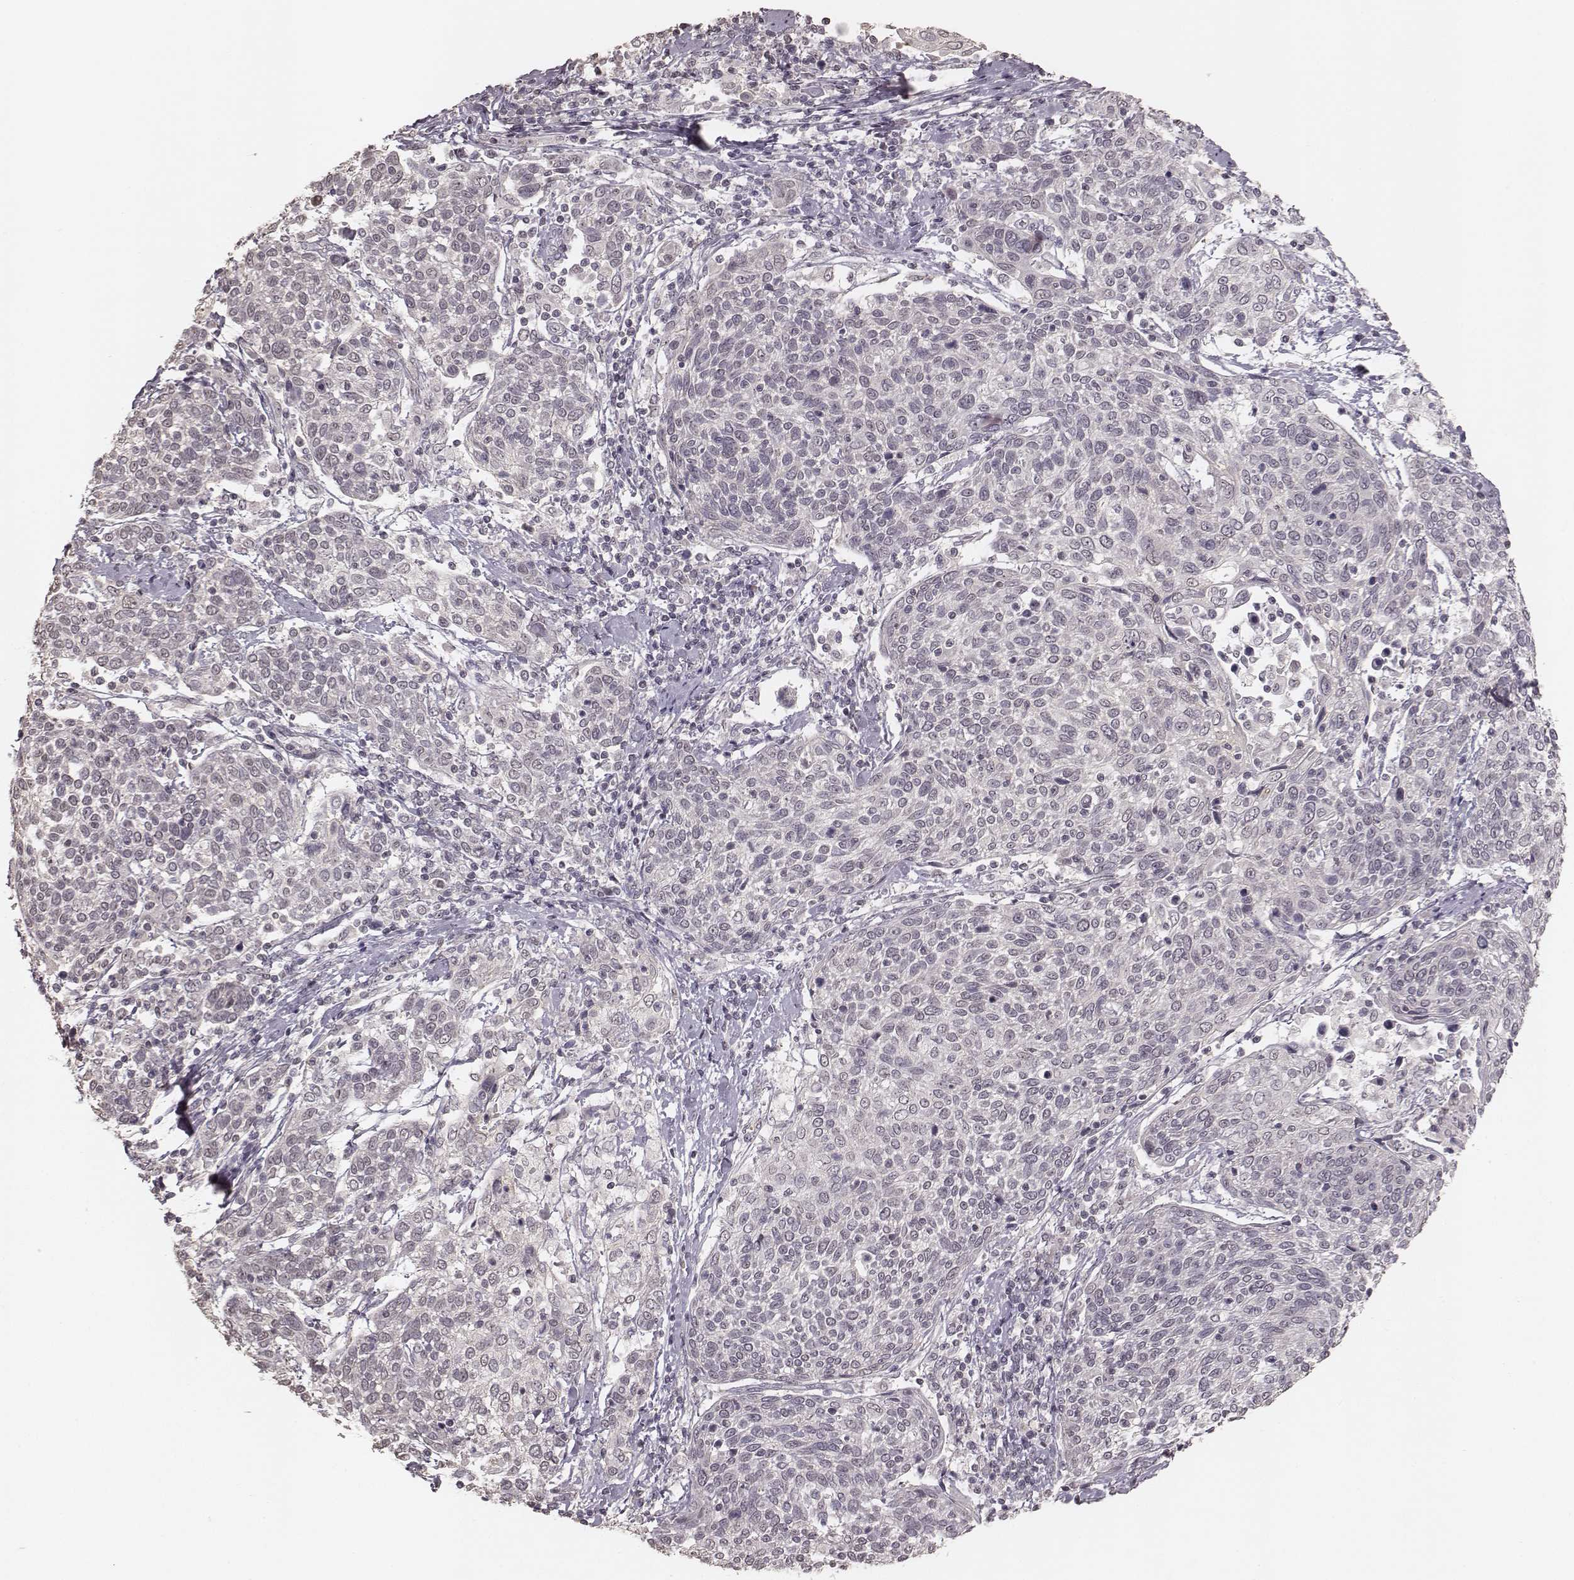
{"staining": {"intensity": "negative", "quantity": "none", "location": "none"}, "tissue": "cervical cancer", "cell_type": "Tumor cells", "image_type": "cancer", "snomed": [{"axis": "morphology", "description": "Squamous cell carcinoma, NOS"}, {"axis": "topography", "description": "Cervix"}], "caption": "Photomicrograph shows no significant protein expression in tumor cells of squamous cell carcinoma (cervical).", "gene": "LY6K", "patient": {"sex": "female", "age": 61}}